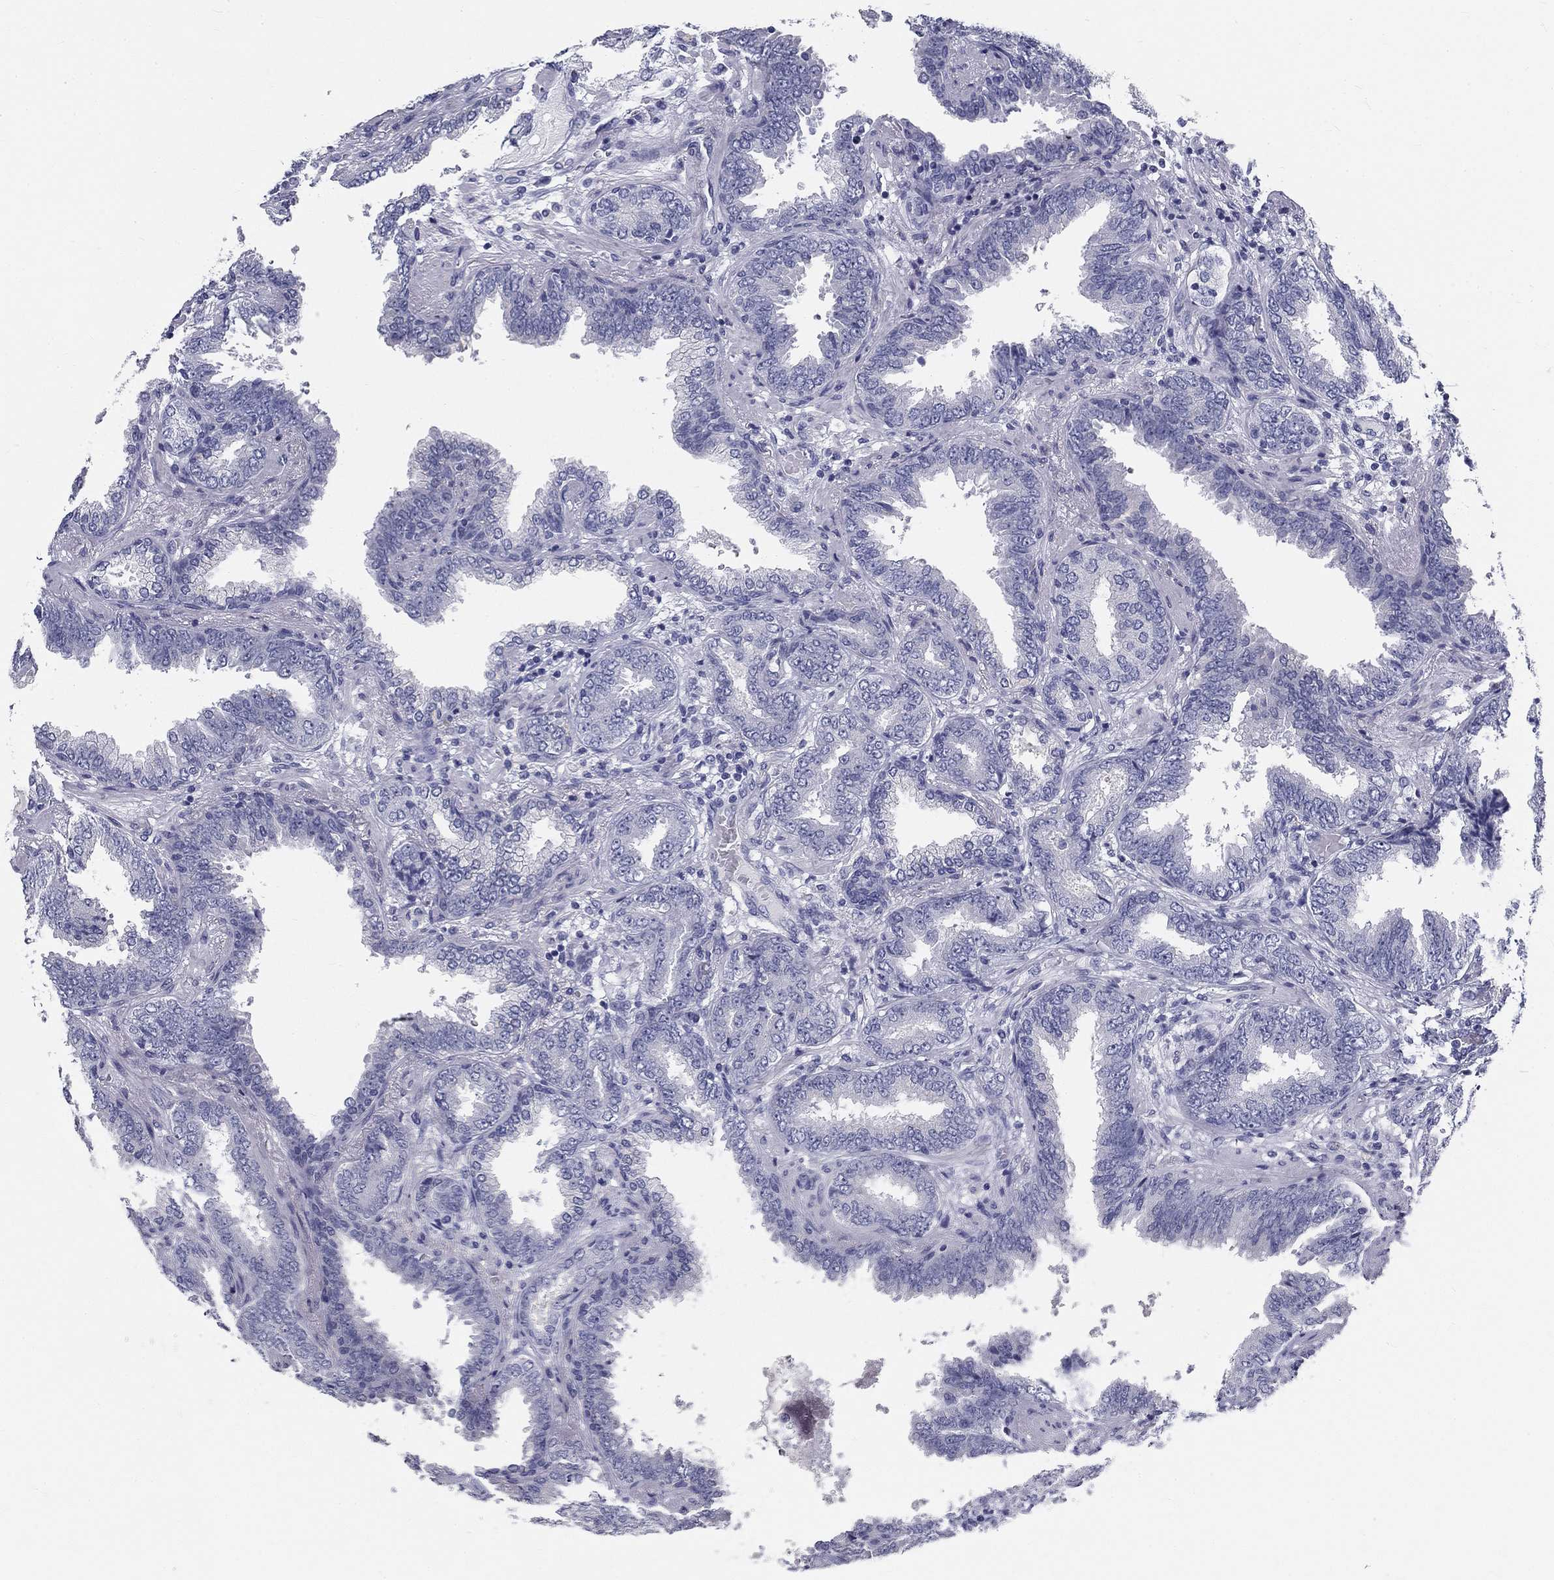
{"staining": {"intensity": "negative", "quantity": "none", "location": "none"}, "tissue": "prostate cancer", "cell_type": "Tumor cells", "image_type": "cancer", "snomed": [{"axis": "morphology", "description": "Adenocarcinoma, Low grade"}, {"axis": "topography", "description": "Prostate"}], "caption": "The immunohistochemistry (IHC) photomicrograph has no significant staining in tumor cells of prostate cancer (adenocarcinoma (low-grade)) tissue. Brightfield microscopy of immunohistochemistry (IHC) stained with DAB (brown) and hematoxylin (blue), captured at high magnification.", "gene": "GALNTL5", "patient": {"sex": "male", "age": 68}}